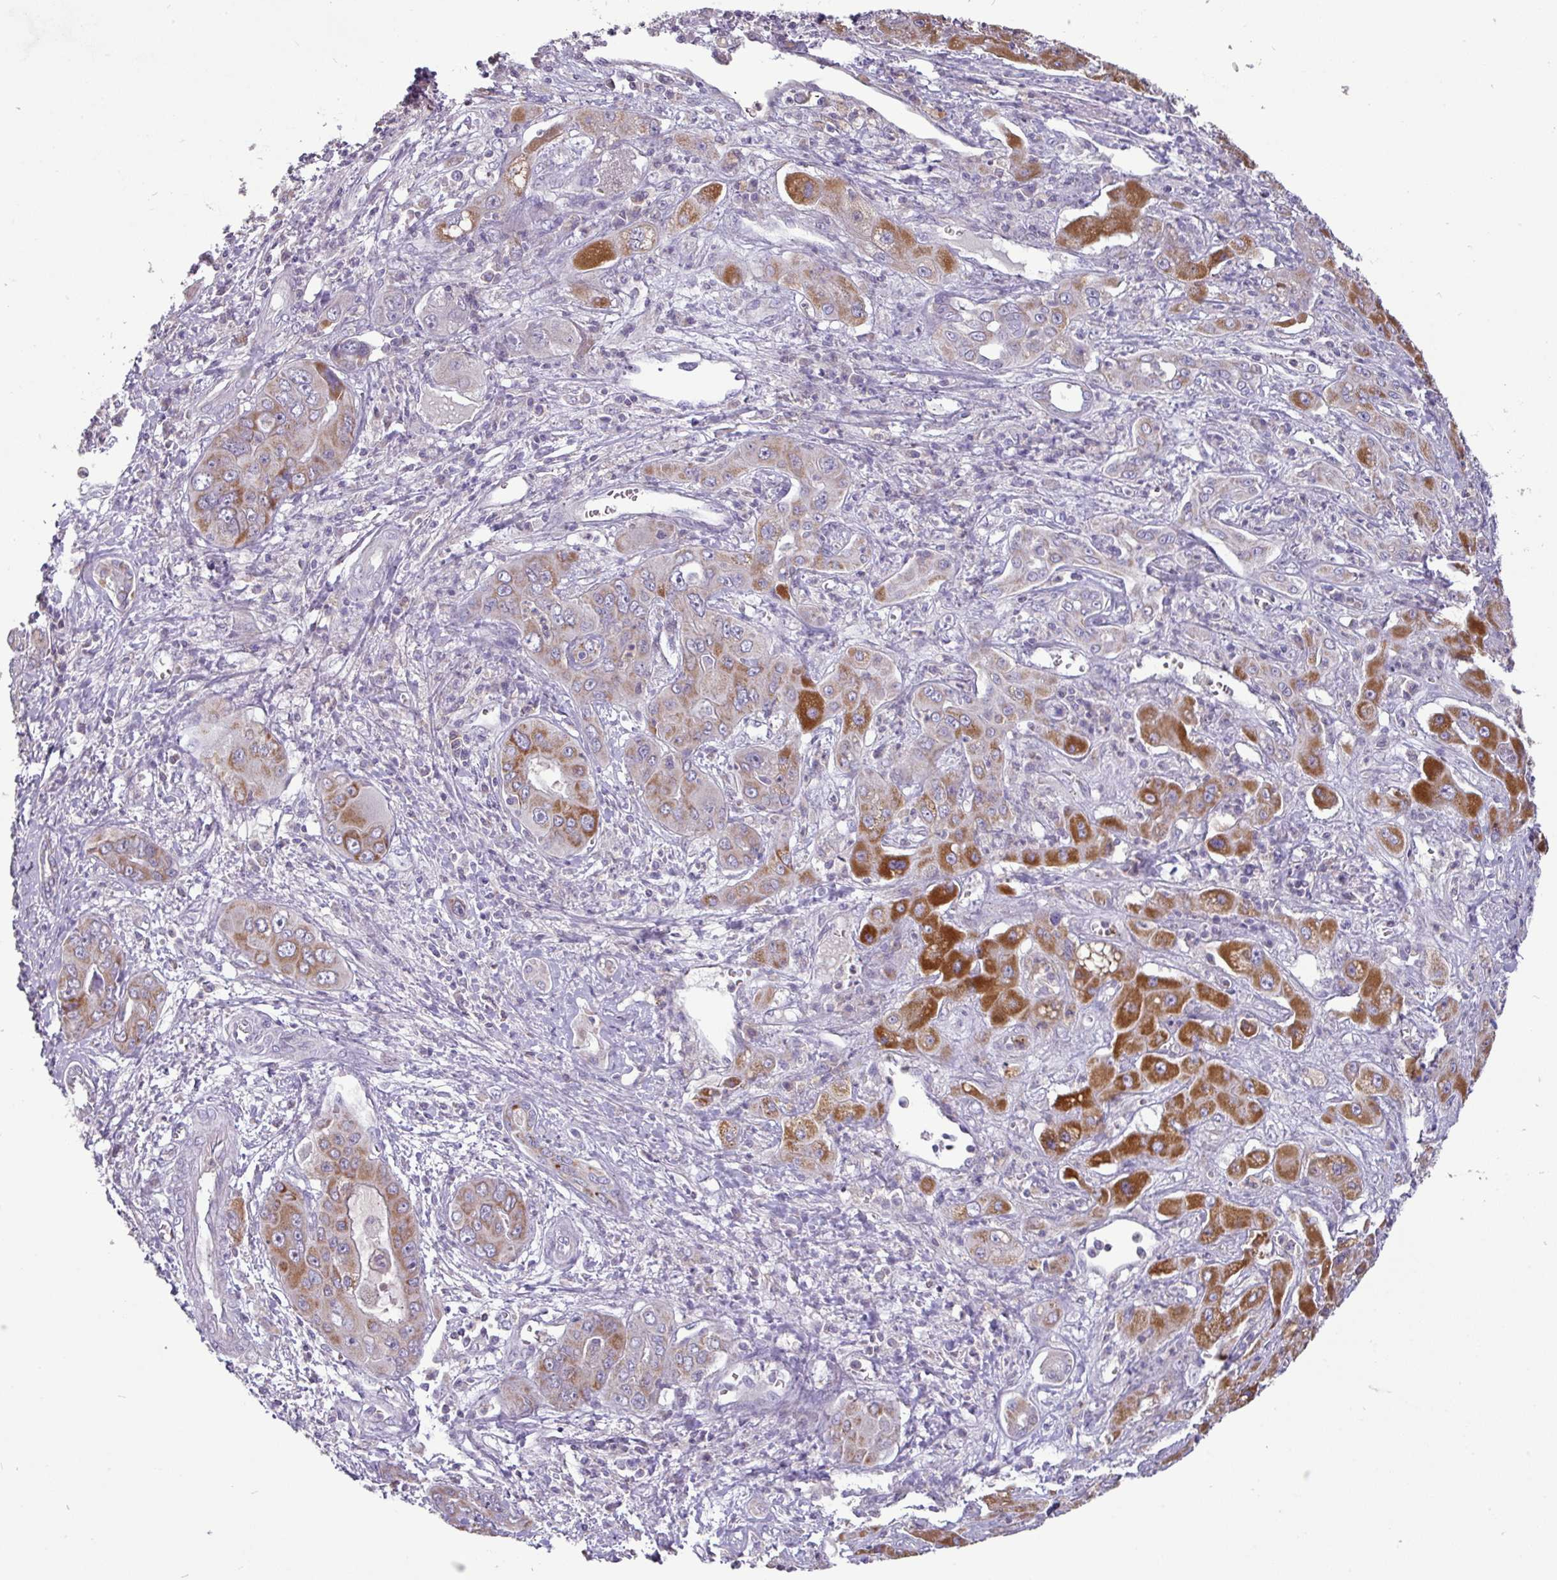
{"staining": {"intensity": "moderate", "quantity": "25%-75%", "location": "cytoplasmic/membranous"}, "tissue": "liver cancer", "cell_type": "Tumor cells", "image_type": "cancer", "snomed": [{"axis": "morphology", "description": "Cholangiocarcinoma"}, {"axis": "topography", "description": "Liver"}], "caption": "Immunohistochemistry of human liver cancer demonstrates medium levels of moderate cytoplasmic/membranous staining in about 25%-75% of tumor cells.", "gene": "TRAPPC1", "patient": {"sex": "male", "age": 67}}